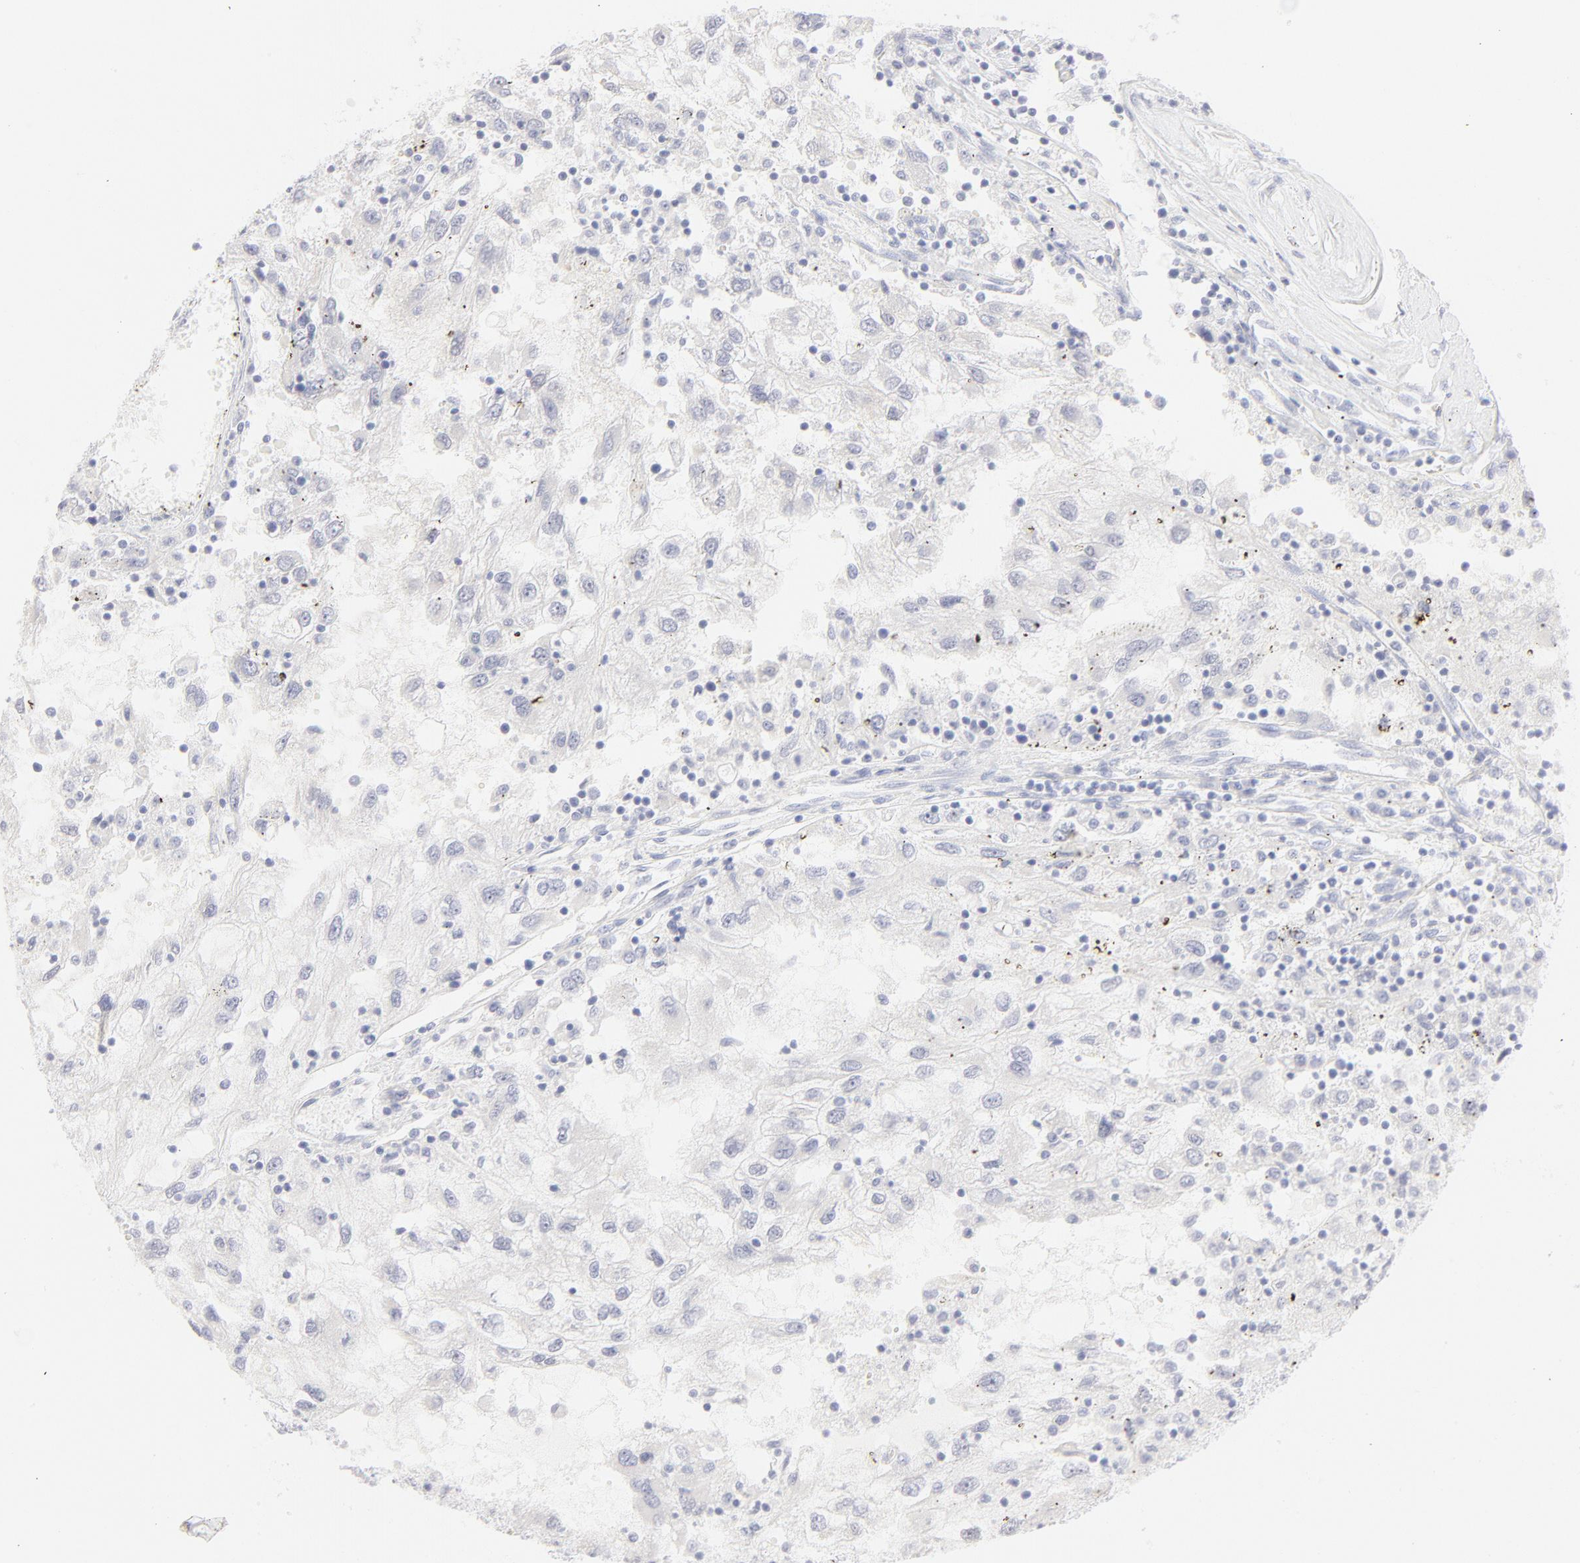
{"staining": {"intensity": "negative", "quantity": "none", "location": "none"}, "tissue": "renal cancer", "cell_type": "Tumor cells", "image_type": "cancer", "snomed": [{"axis": "morphology", "description": "Normal tissue, NOS"}, {"axis": "morphology", "description": "Adenocarcinoma, NOS"}, {"axis": "topography", "description": "Kidney"}], "caption": "Protein analysis of renal cancer (adenocarcinoma) exhibits no significant expression in tumor cells.", "gene": "ELF3", "patient": {"sex": "male", "age": 71}}